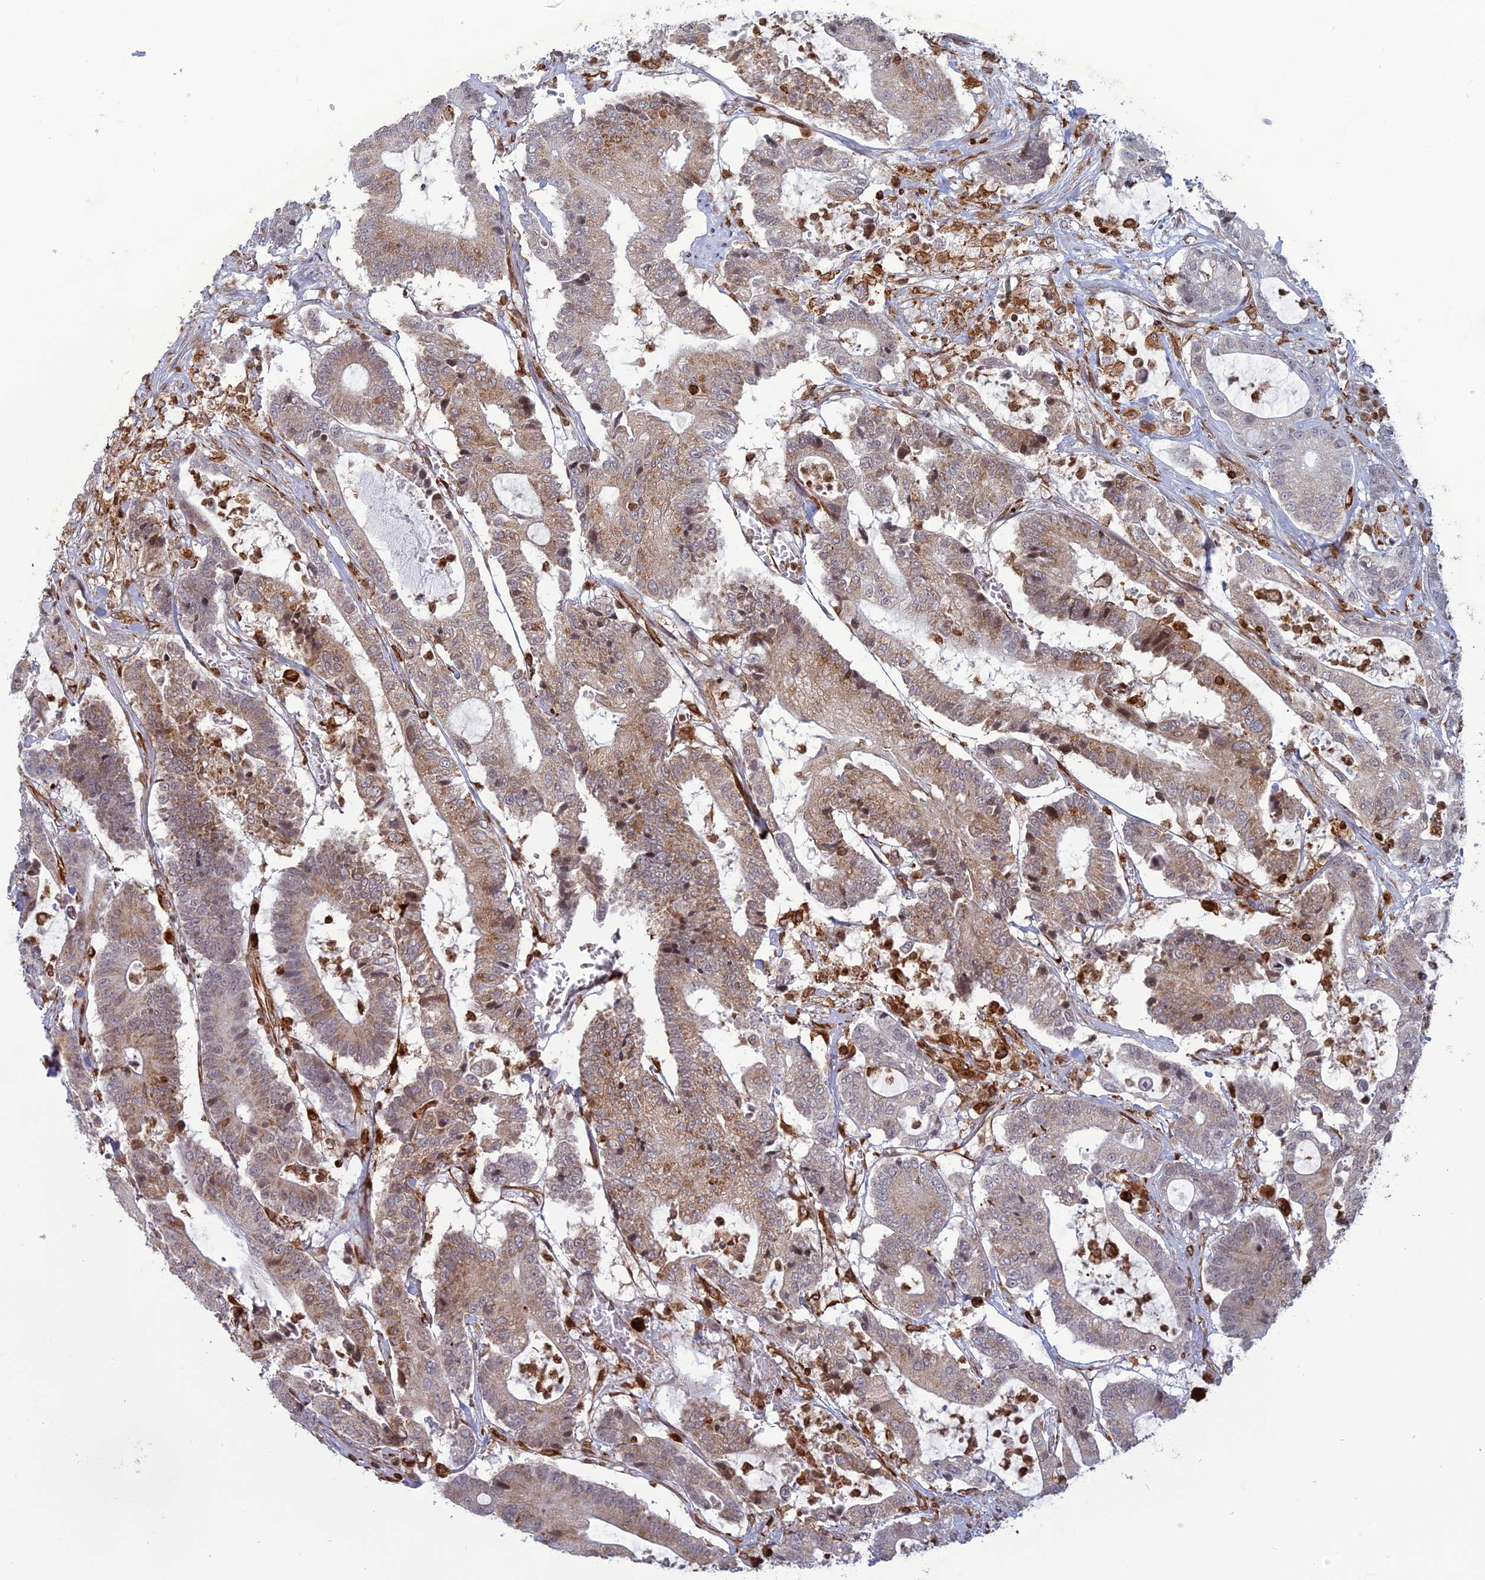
{"staining": {"intensity": "moderate", "quantity": "25%-75%", "location": "cytoplasmic/membranous"}, "tissue": "colorectal cancer", "cell_type": "Tumor cells", "image_type": "cancer", "snomed": [{"axis": "morphology", "description": "Adenocarcinoma, NOS"}, {"axis": "topography", "description": "Colon"}], "caption": "High-magnification brightfield microscopy of colorectal cancer (adenocarcinoma) stained with DAB (3,3'-diaminobenzidine) (brown) and counterstained with hematoxylin (blue). tumor cells exhibit moderate cytoplasmic/membranous staining is appreciated in about25%-75% of cells.", "gene": "APOBR", "patient": {"sex": "female", "age": 84}}